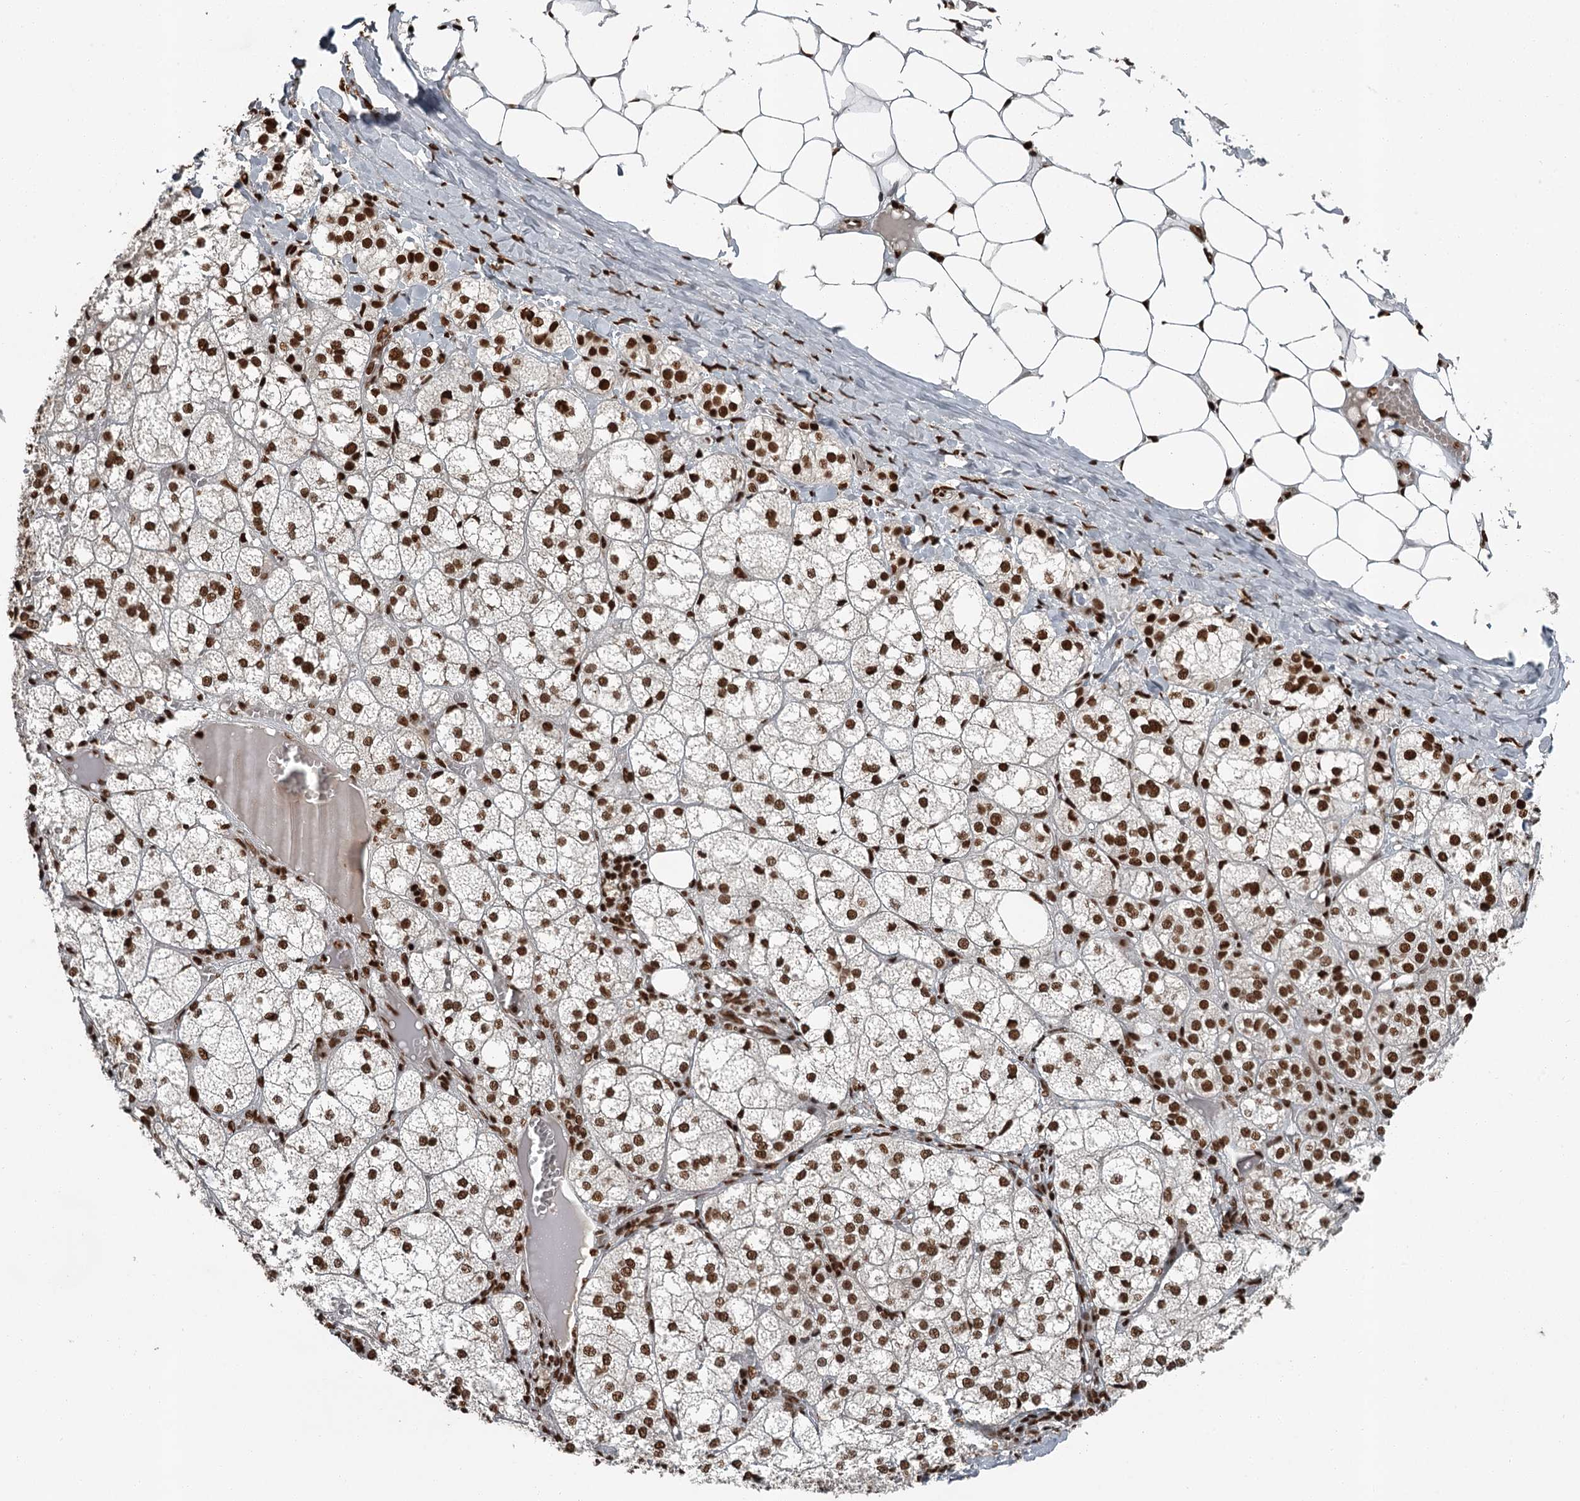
{"staining": {"intensity": "strong", "quantity": ">75%", "location": "nuclear"}, "tissue": "adrenal gland", "cell_type": "Glandular cells", "image_type": "normal", "snomed": [{"axis": "morphology", "description": "Normal tissue, NOS"}, {"axis": "topography", "description": "Adrenal gland"}], "caption": "IHC of normal human adrenal gland displays high levels of strong nuclear positivity in approximately >75% of glandular cells. Using DAB (brown) and hematoxylin (blue) stains, captured at high magnification using brightfield microscopy.", "gene": "RBBP7", "patient": {"sex": "female", "age": 61}}